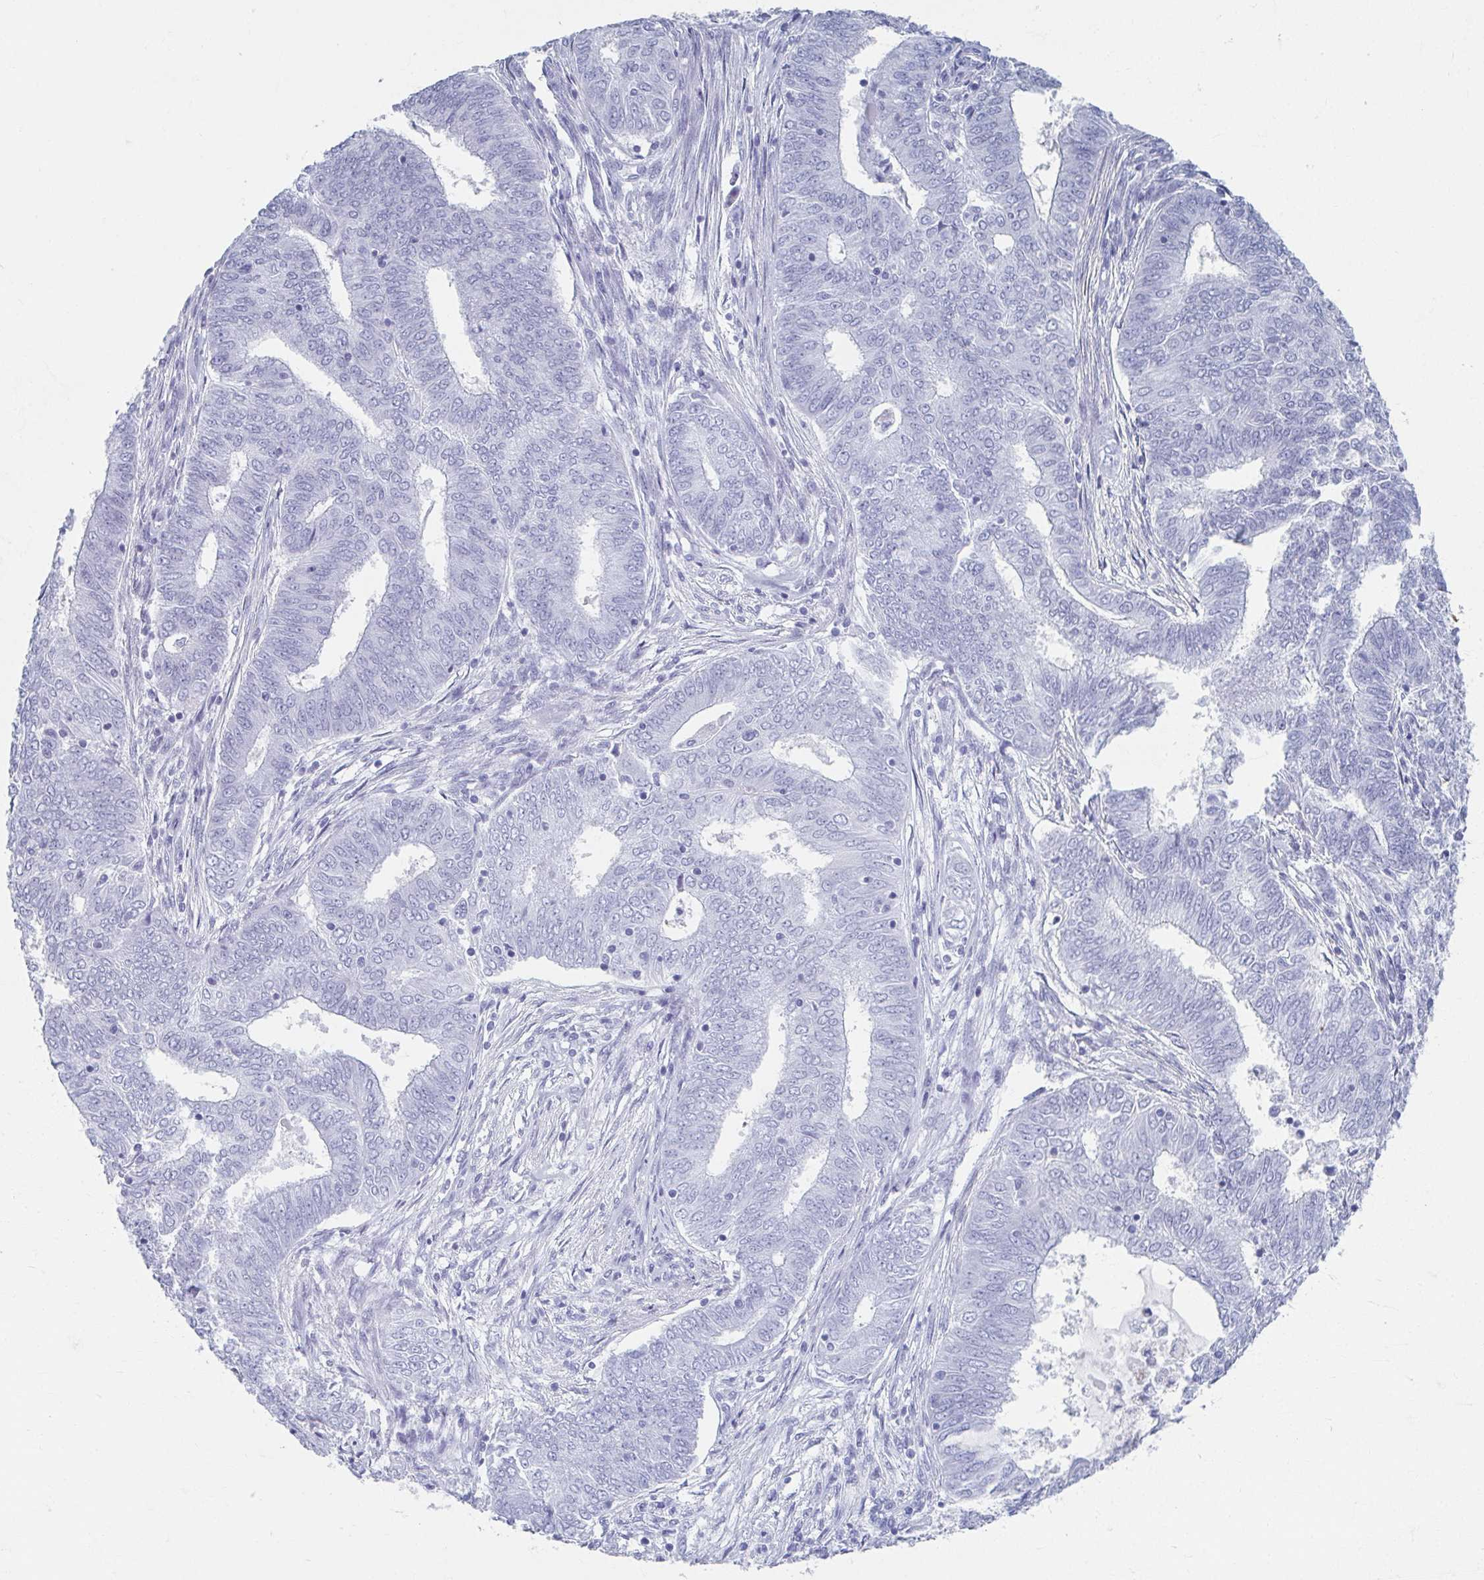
{"staining": {"intensity": "negative", "quantity": "none", "location": "none"}, "tissue": "endometrial cancer", "cell_type": "Tumor cells", "image_type": "cancer", "snomed": [{"axis": "morphology", "description": "Adenocarcinoma, NOS"}, {"axis": "topography", "description": "Endometrium"}], "caption": "Histopathology image shows no significant protein staining in tumor cells of adenocarcinoma (endometrial). (Stains: DAB immunohistochemistry with hematoxylin counter stain, Microscopy: brightfield microscopy at high magnification).", "gene": "GHRL", "patient": {"sex": "female", "age": 62}}